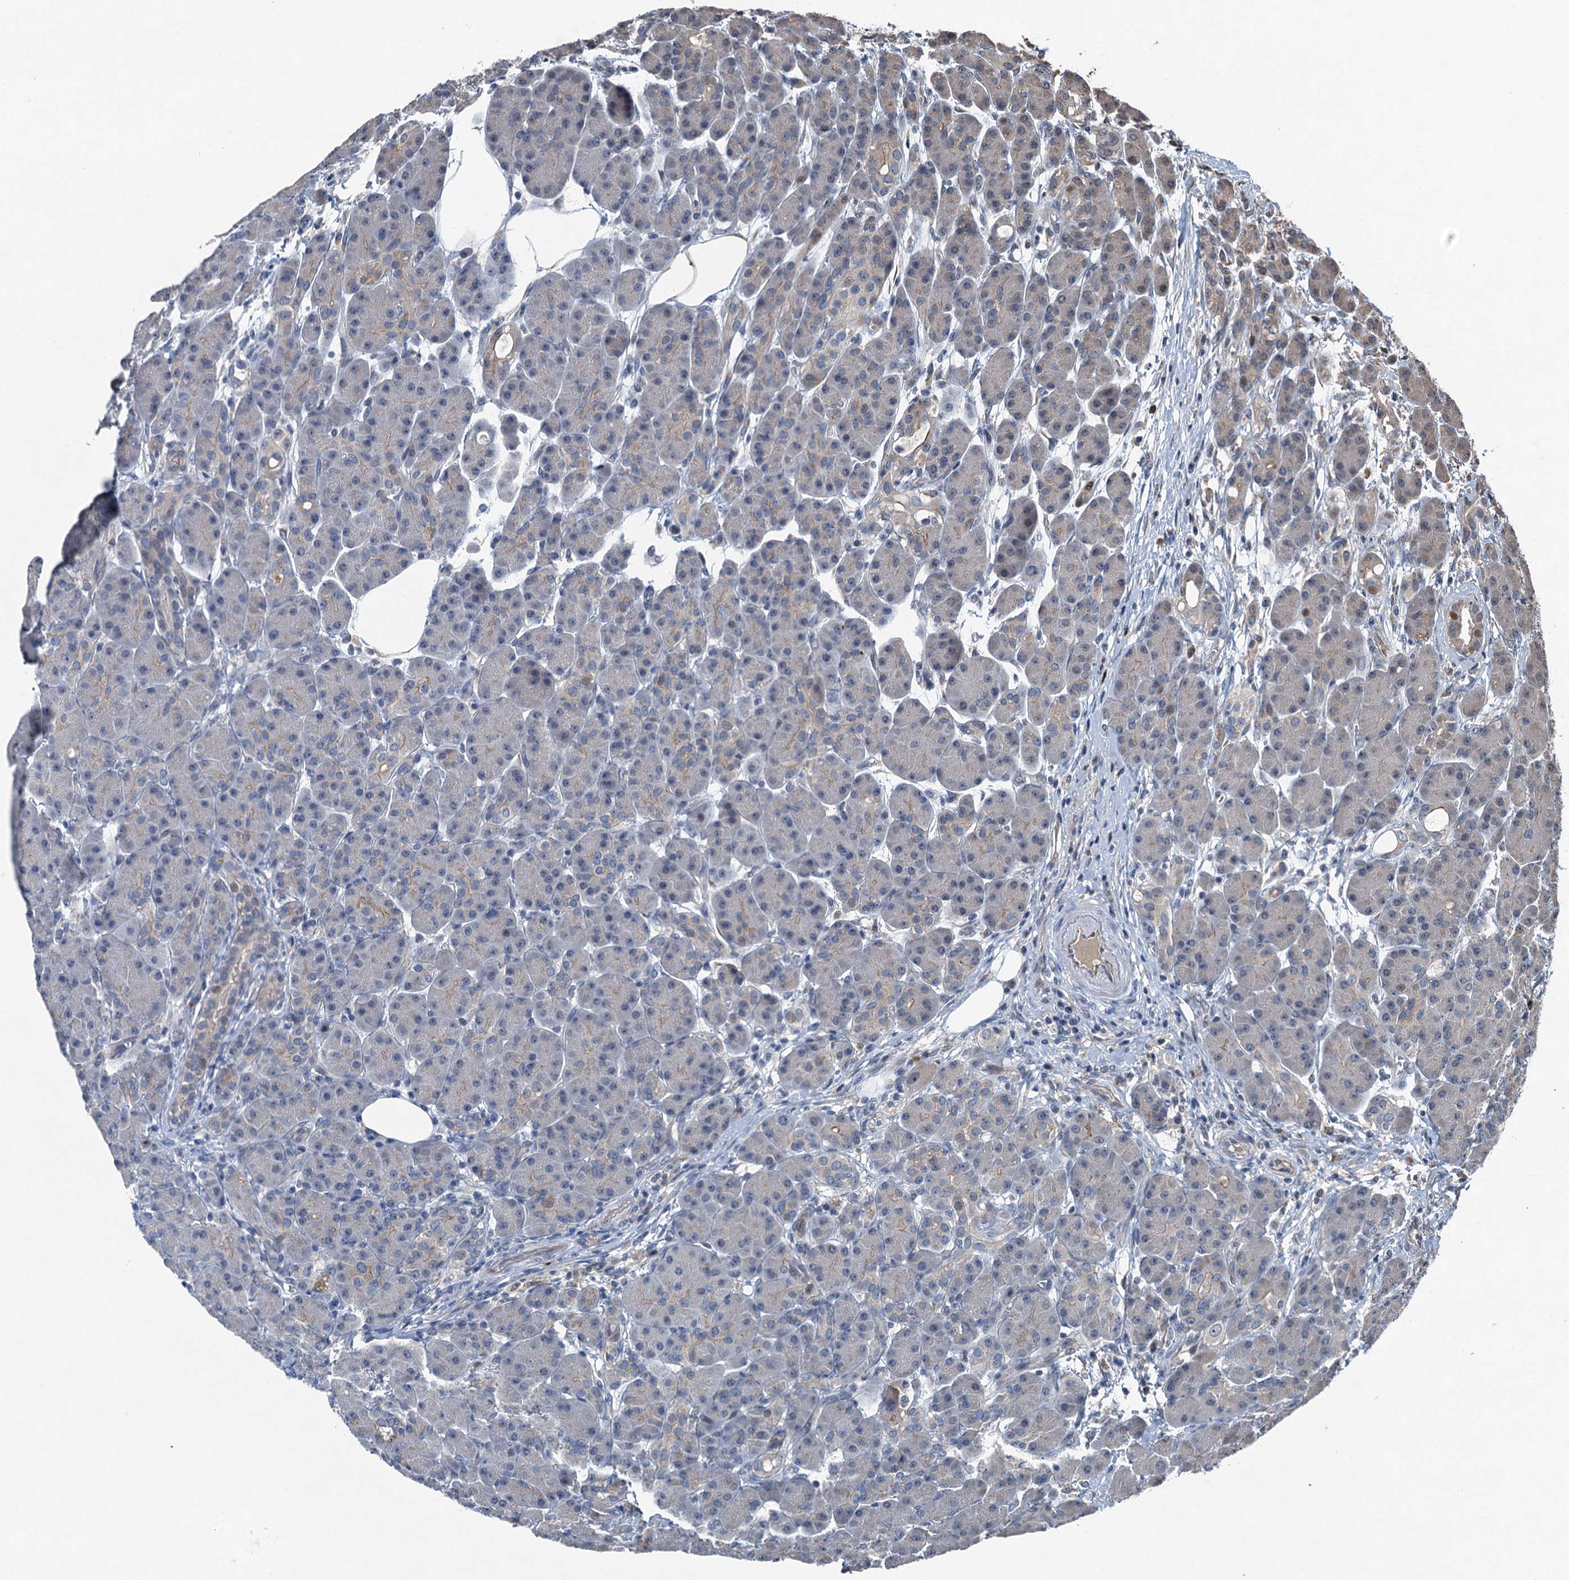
{"staining": {"intensity": "negative", "quantity": "none", "location": "none"}, "tissue": "pancreas", "cell_type": "Exocrine glandular cells", "image_type": "normal", "snomed": [{"axis": "morphology", "description": "Normal tissue, NOS"}, {"axis": "topography", "description": "Pancreas"}], "caption": "High power microscopy image of an immunohistochemistry micrograph of normal pancreas, revealing no significant staining in exocrine glandular cells.", "gene": "NAA60", "patient": {"sex": "male", "age": 63}}